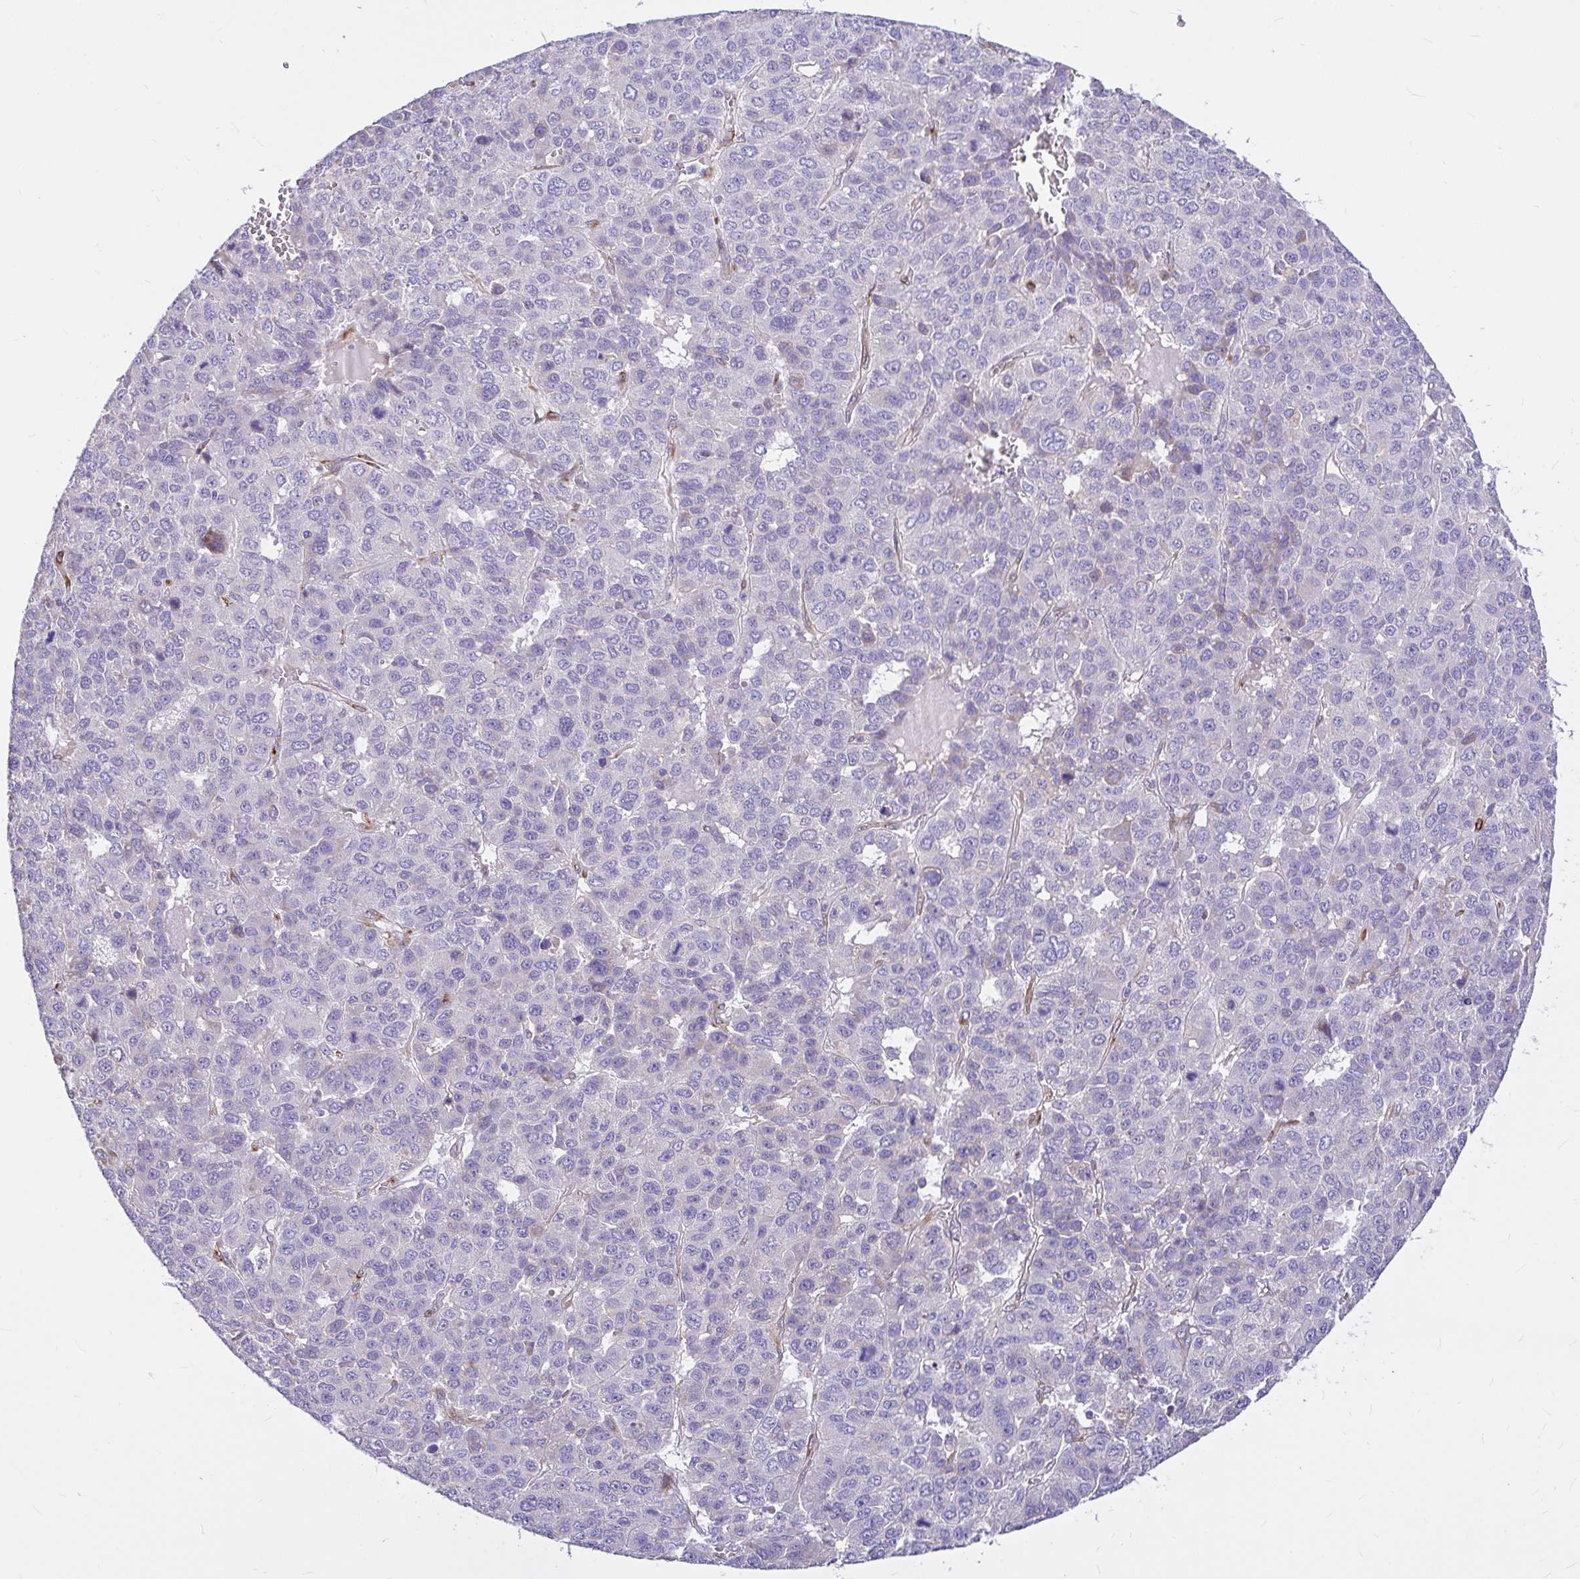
{"staining": {"intensity": "negative", "quantity": "none", "location": "none"}, "tissue": "liver cancer", "cell_type": "Tumor cells", "image_type": "cancer", "snomed": [{"axis": "morphology", "description": "Carcinoma, Hepatocellular, NOS"}, {"axis": "topography", "description": "Liver"}], "caption": "DAB (3,3'-diaminobenzidine) immunohistochemical staining of human liver hepatocellular carcinoma demonstrates no significant staining in tumor cells.", "gene": "GABBR2", "patient": {"sex": "male", "age": 69}}